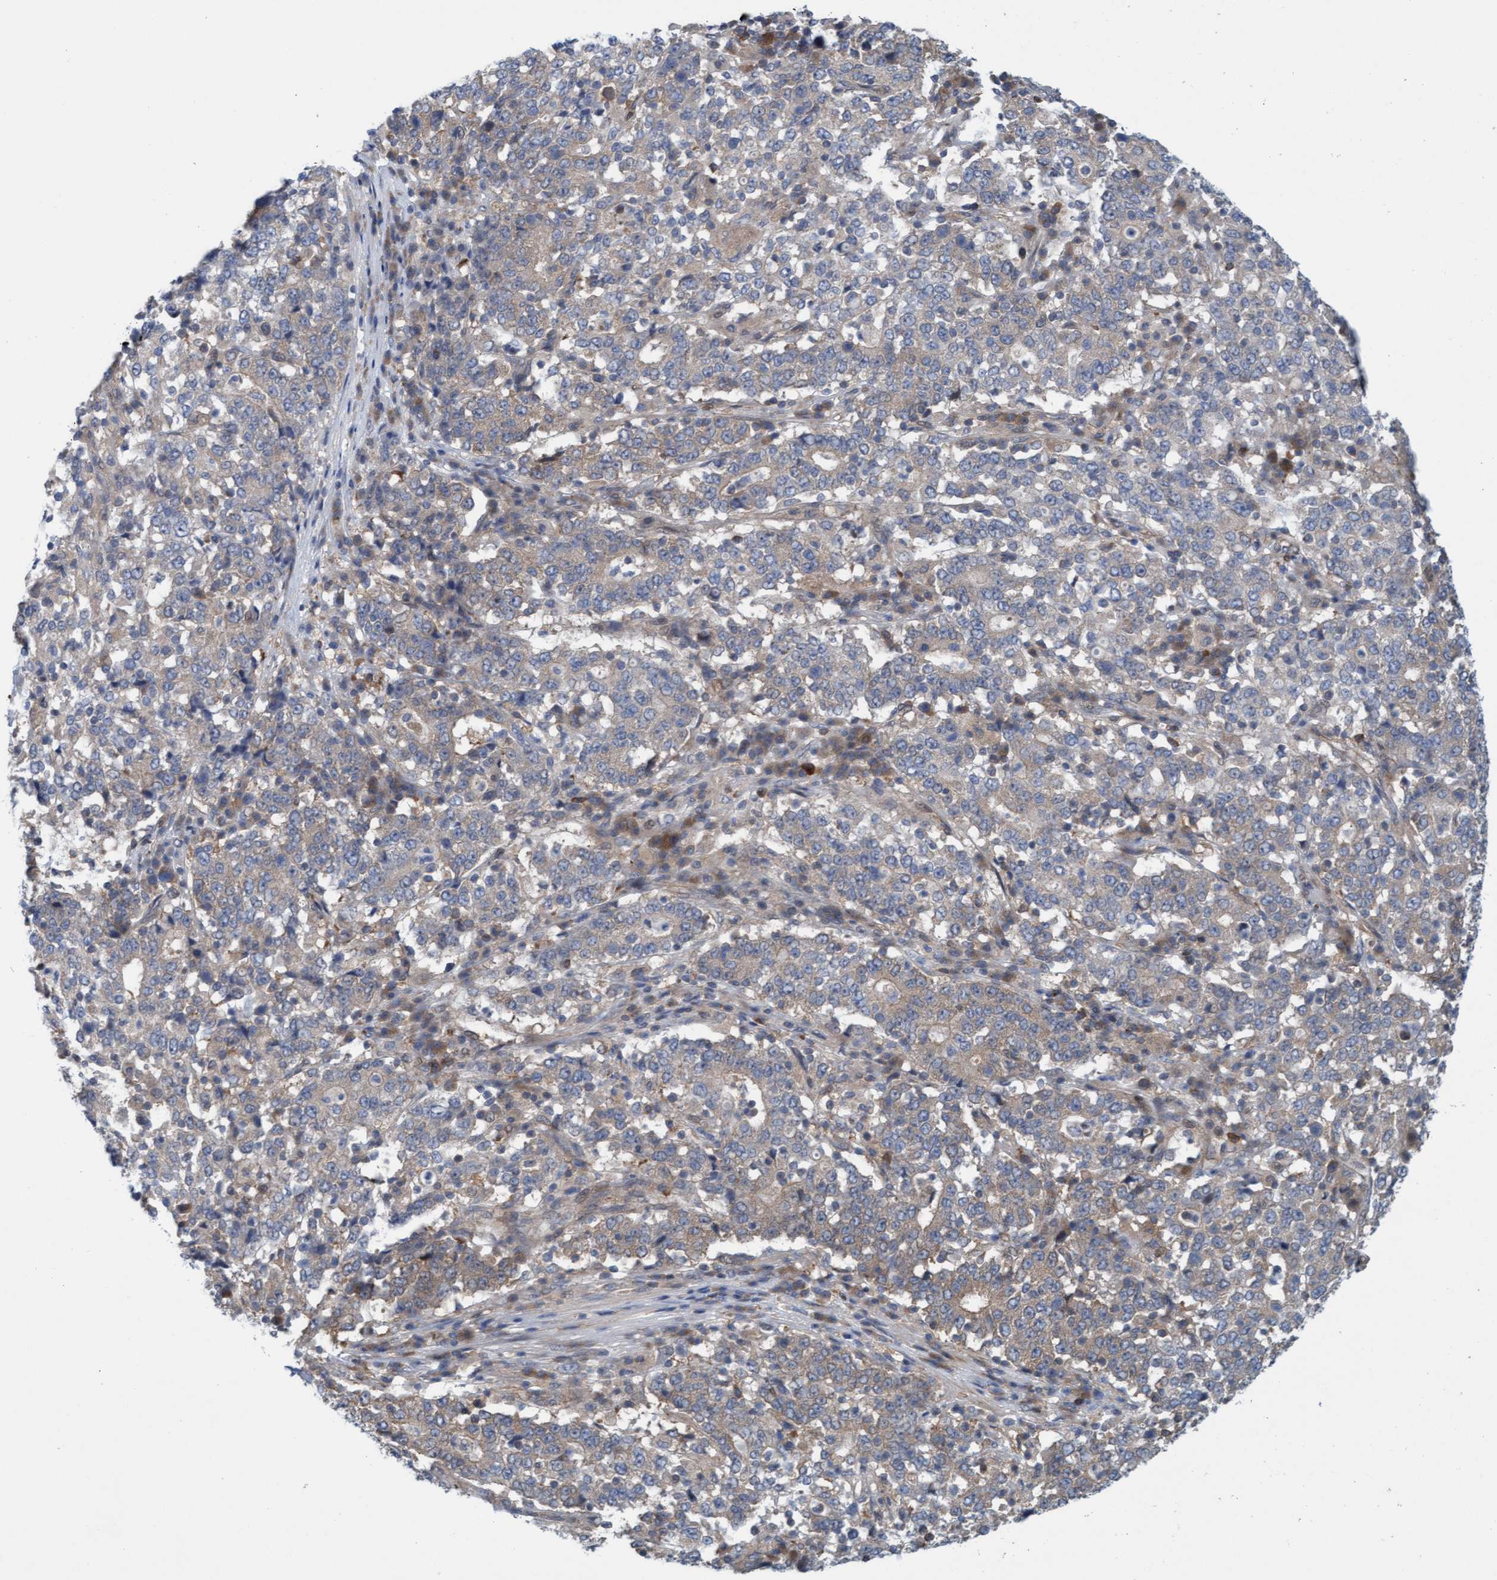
{"staining": {"intensity": "weak", "quantity": "<25%", "location": "cytoplasmic/membranous"}, "tissue": "stomach cancer", "cell_type": "Tumor cells", "image_type": "cancer", "snomed": [{"axis": "morphology", "description": "Adenocarcinoma, NOS"}, {"axis": "topography", "description": "Stomach"}], "caption": "Immunohistochemical staining of human stomach adenocarcinoma reveals no significant staining in tumor cells.", "gene": "KLHL25", "patient": {"sex": "male", "age": 59}}